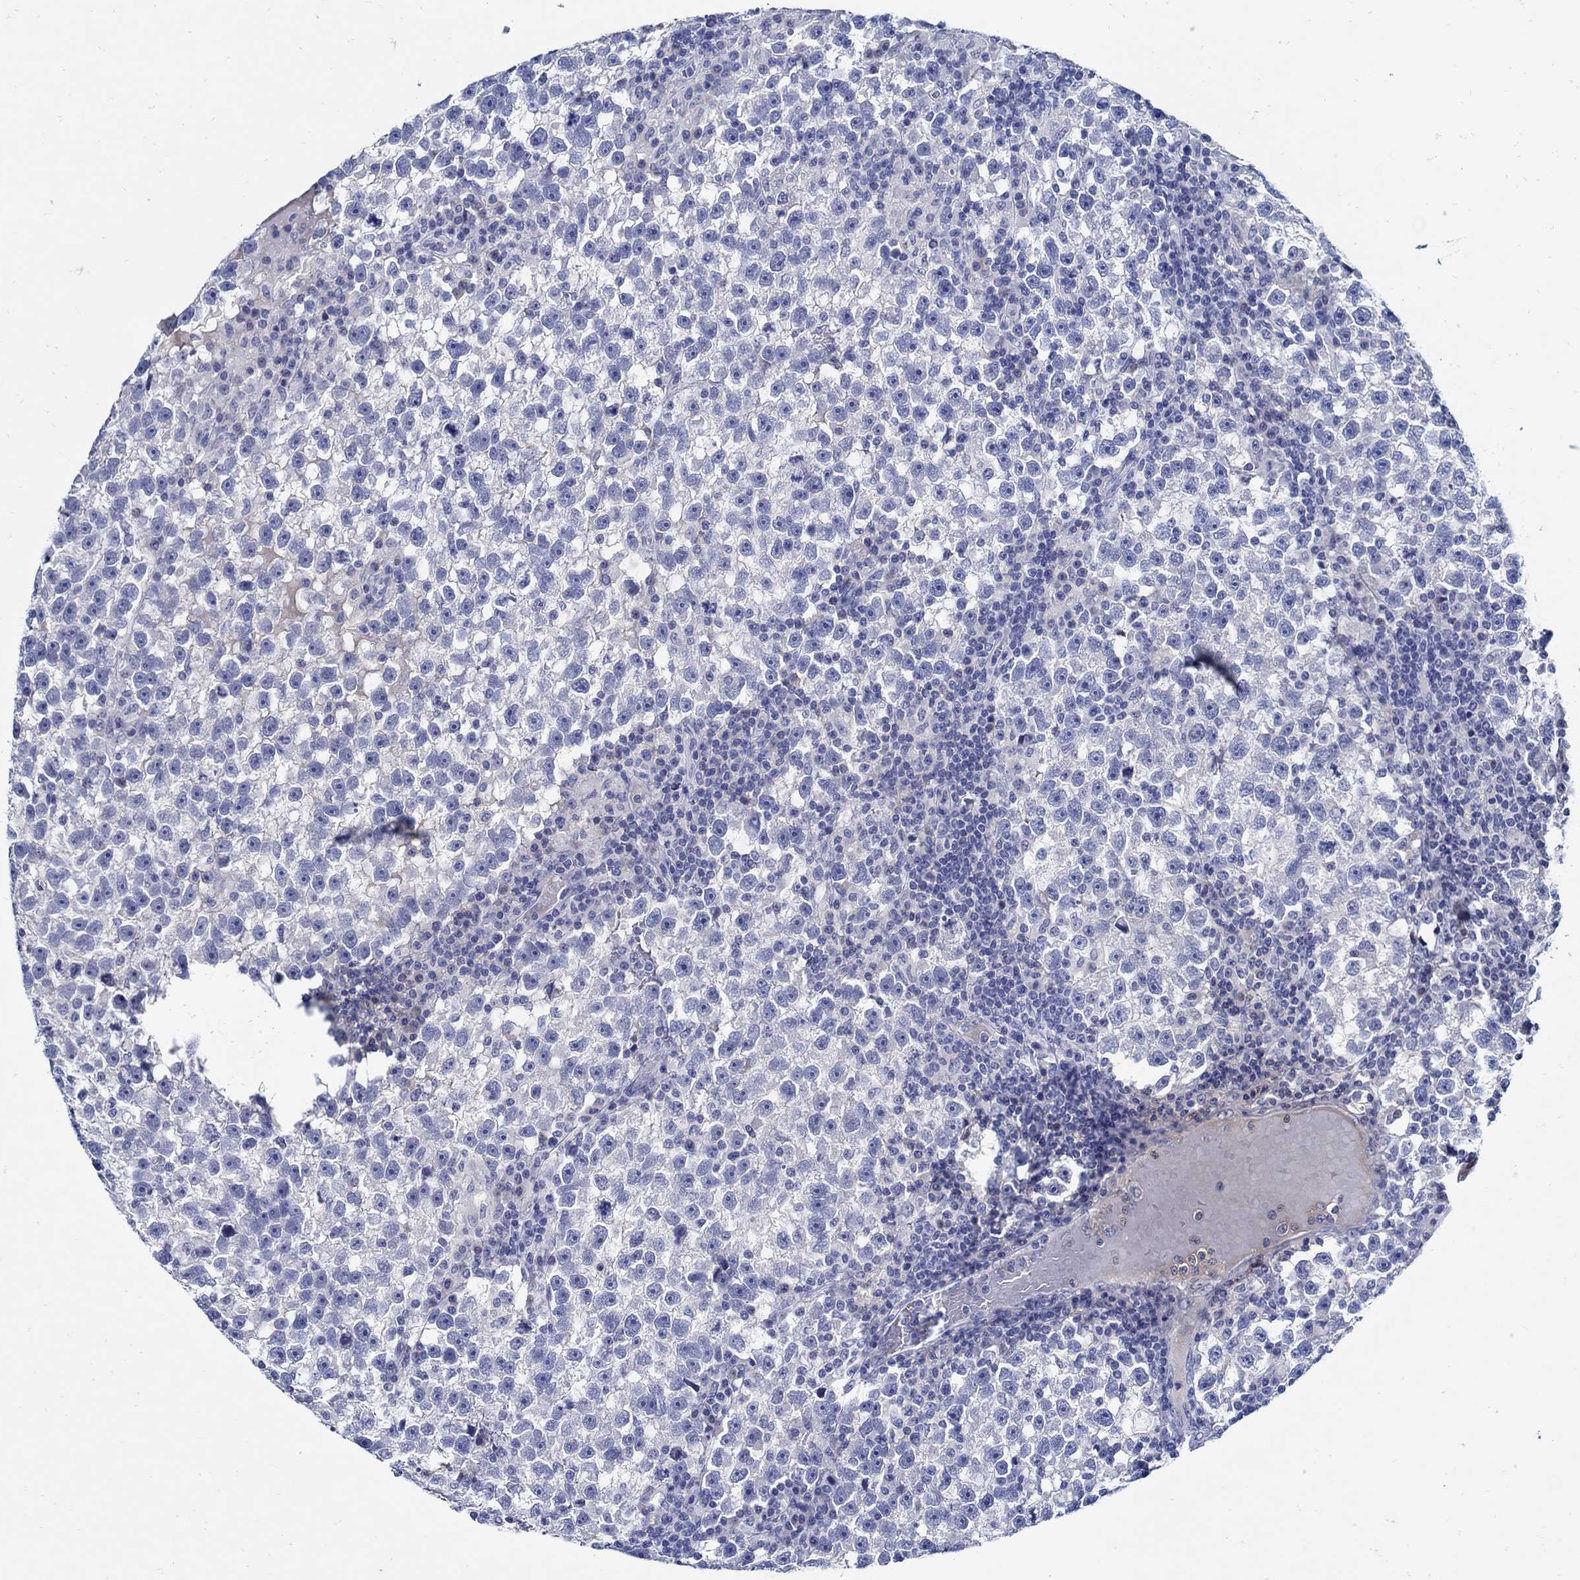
{"staining": {"intensity": "negative", "quantity": "none", "location": "none"}, "tissue": "testis cancer", "cell_type": "Tumor cells", "image_type": "cancer", "snomed": [{"axis": "morphology", "description": "Seminoma, NOS"}, {"axis": "topography", "description": "Testis"}], "caption": "Immunohistochemistry (IHC) of testis cancer exhibits no expression in tumor cells.", "gene": "PAX9", "patient": {"sex": "male", "age": 47}}